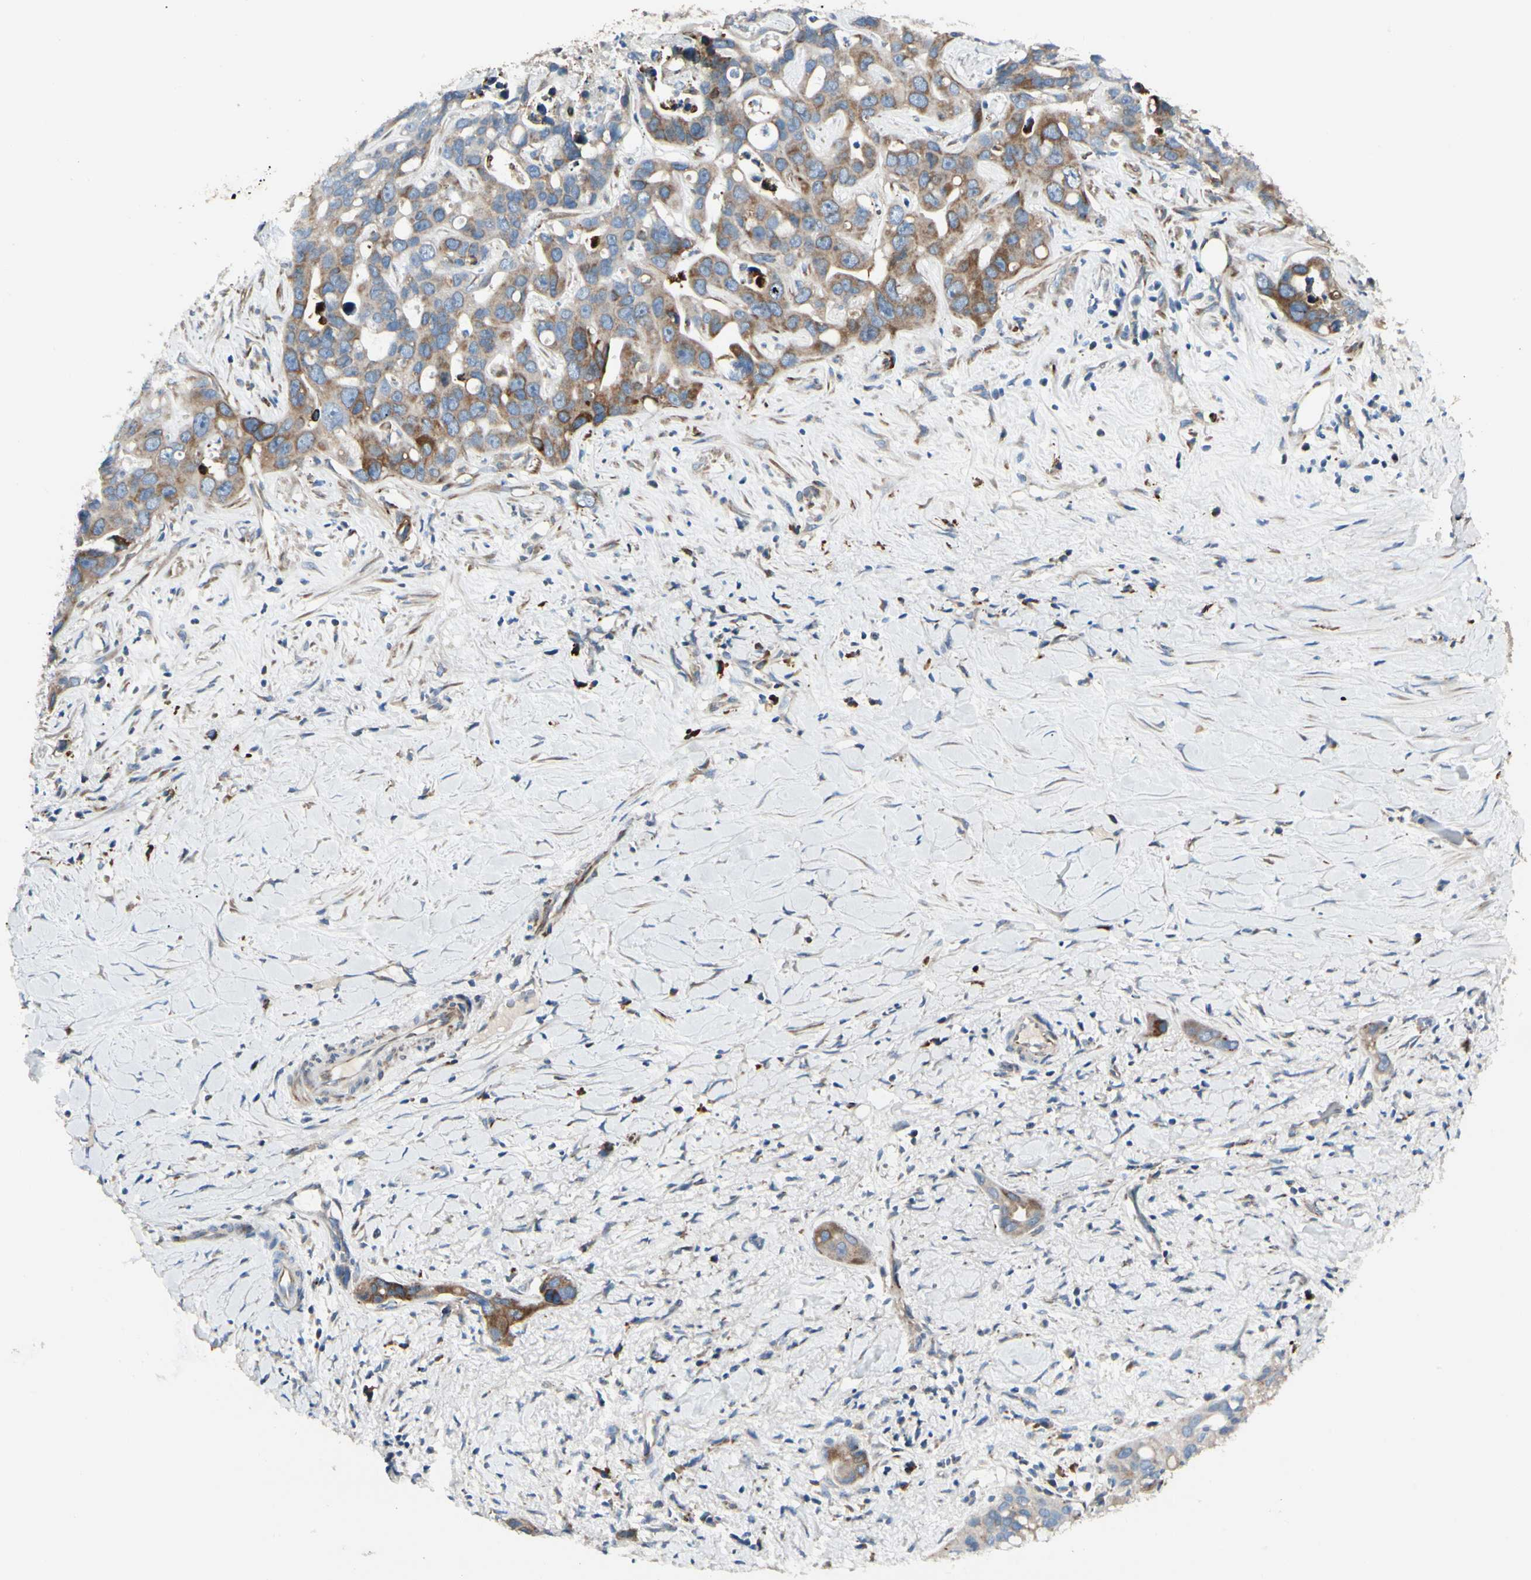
{"staining": {"intensity": "weak", "quantity": ">75%", "location": "cytoplasmic/membranous"}, "tissue": "liver cancer", "cell_type": "Tumor cells", "image_type": "cancer", "snomed": [{"axis": "morphology", "description": "Cholangiocarcinoma"}, {"axis": "topography", "description": "Liver"}], "caption": "Protein staining by immunohistochemistry (IHC) reveals weak cytoplasmic/membranous staining in approximately >75% of tumor cells in liver cholangiocarcinoma.", "gene": "MRPL9", "patient": {"sex": "female", "age": 65}}